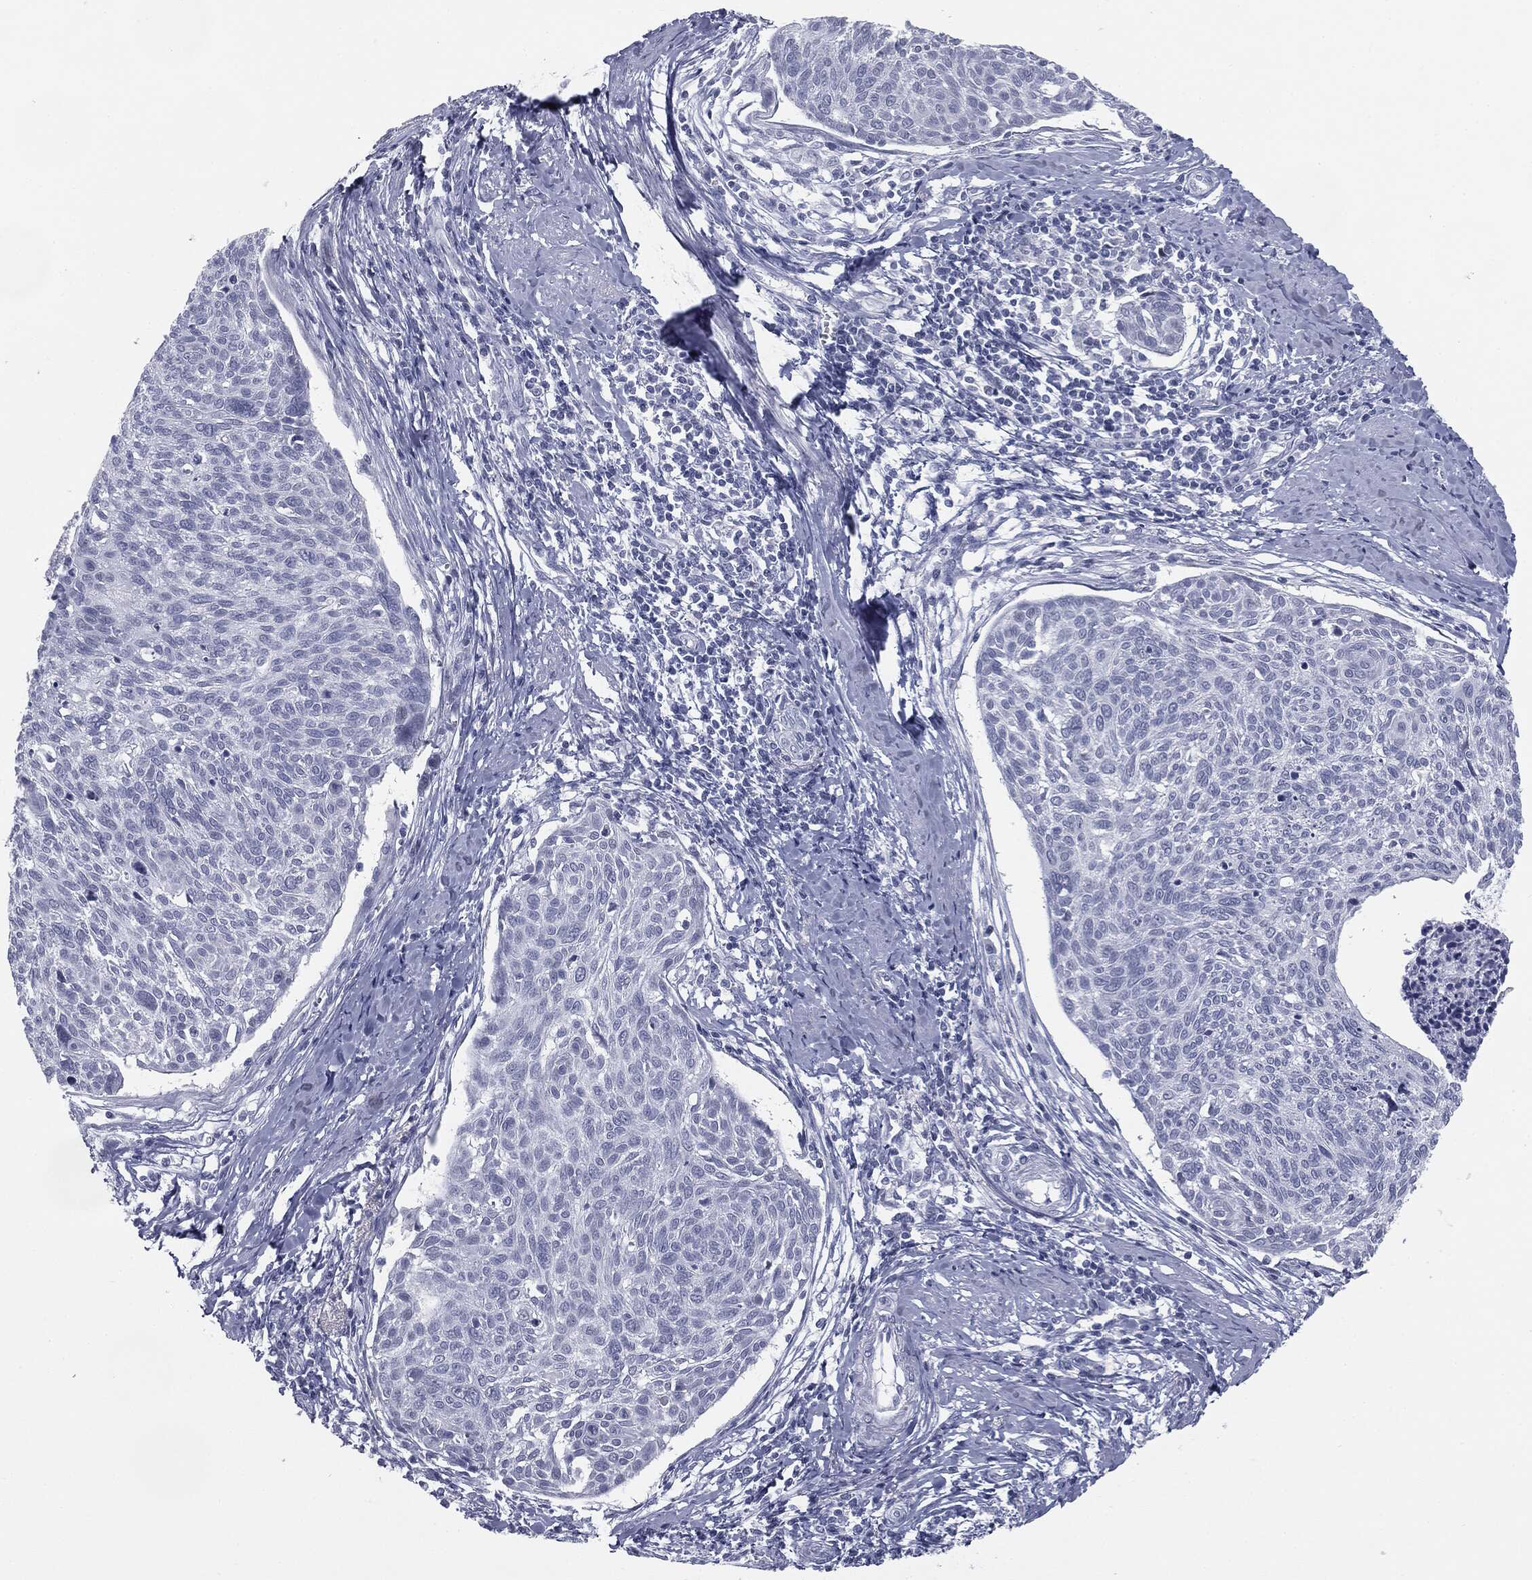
{"staining": {"intensity": "negative", "quantity": "none", "location": "none"}, "tissue": "cervical cancer", "cell_type": "Tumor cells", "image_type": "cancer", "snomed": [{"axis": "morphology", "description": "Squamous cell carcinoma, NOS"}, {"axis": "topography", "description": "Cervix"}], "caption": "Protein analysis of cervical cancer displays no significant expression in tumor cells.", "gene": "TPO", "patient": {"sex": "female", "age": 49}}